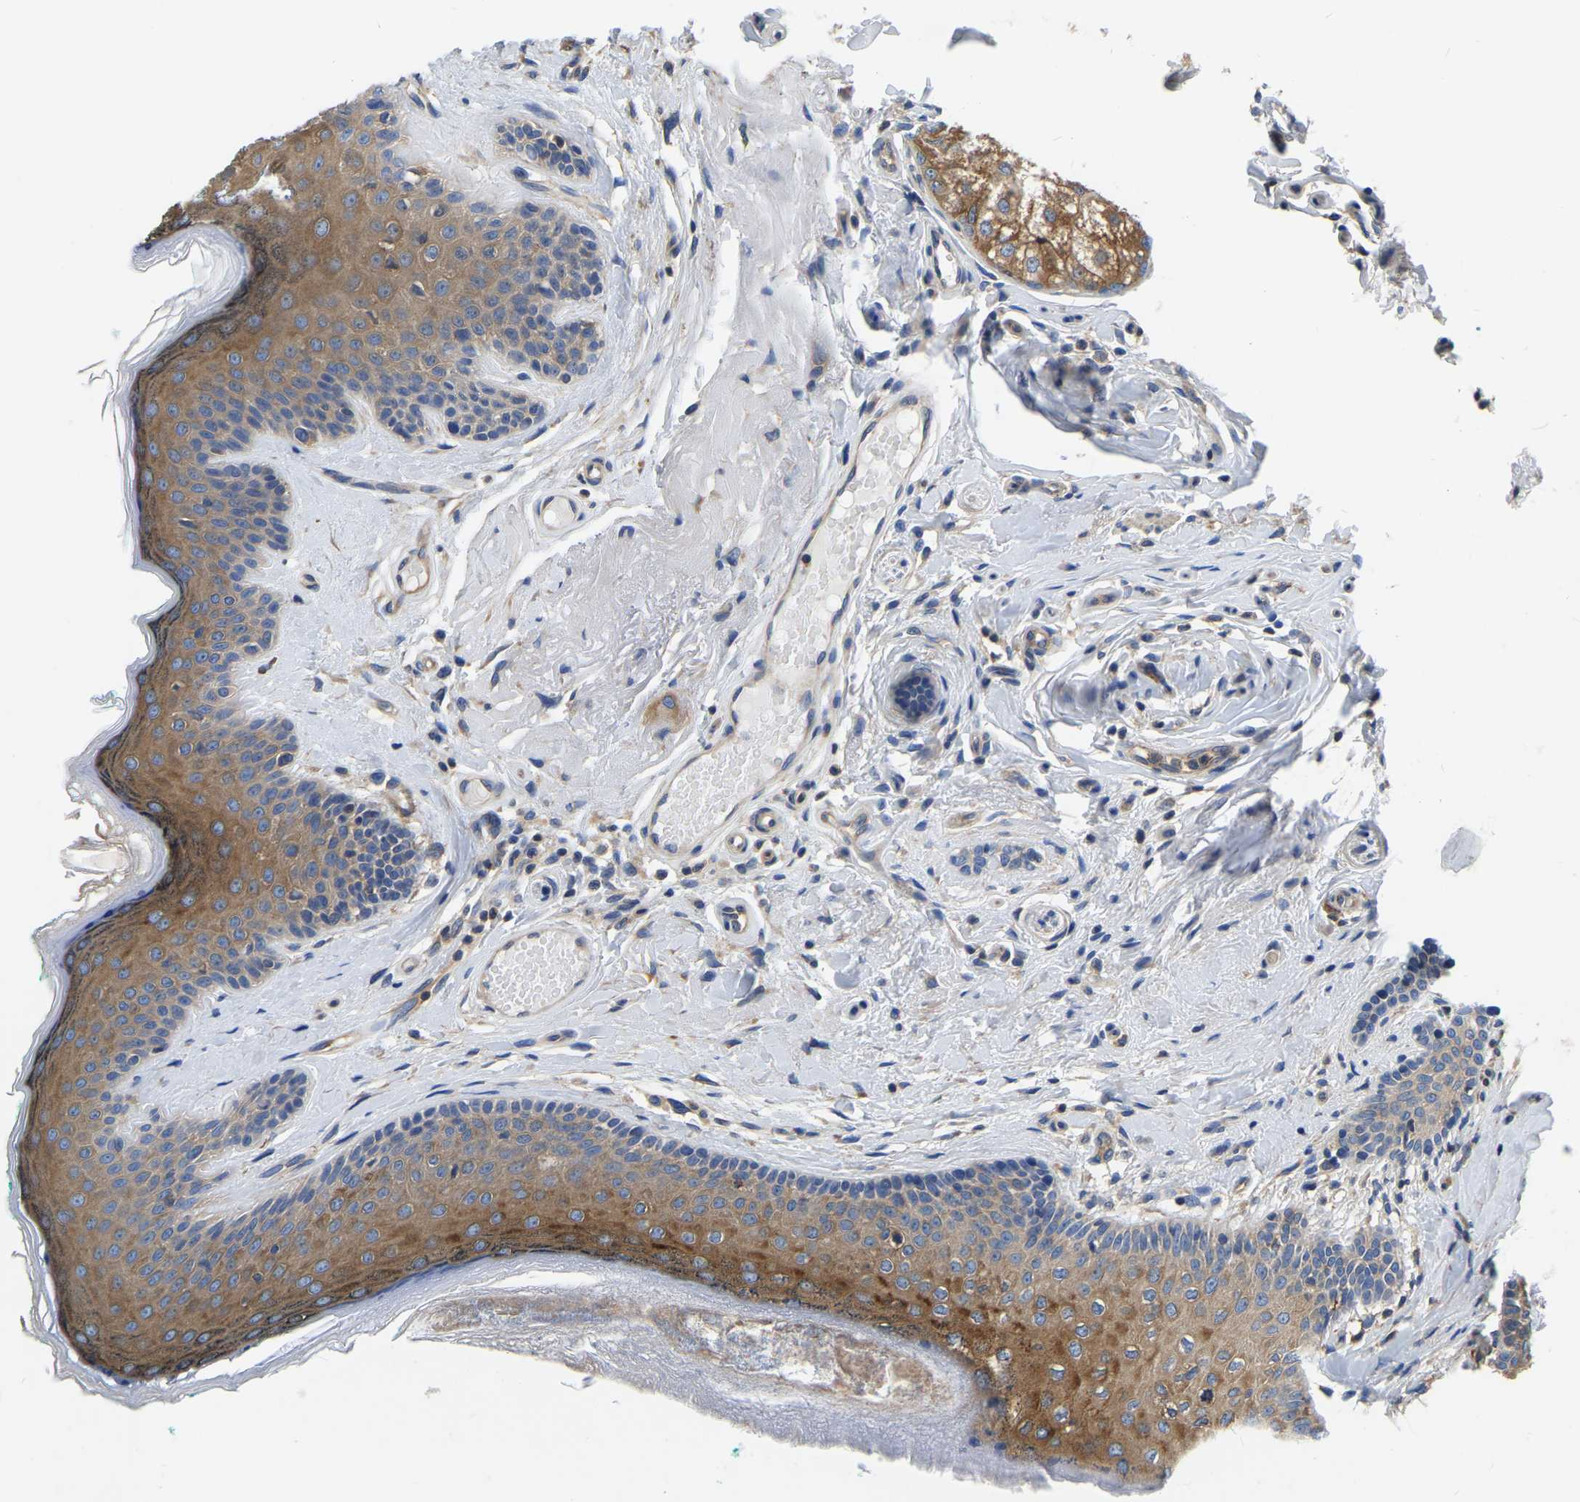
{"staining": {"intensity": "moderate", "quantity": ">75%", "location": "cytoplasmic/membranous"}, "tissue": "oral mucosa", "cell_type": "Squamous epithelial cells", "image_type": "normal", "snomed": [{"axis": "morphology", "description": "Normal tissue, NOS"}, {"axis": "topography", "description": "Skin"}, {"axis": "topography", "description": "Oral tissue"}], "caption": "An image showing moderate cytoplasmic/membranous positivity in approximately >75% of squamous epithelial cells in normal oral mucosa, as visualized by brown immunohistochemical staining.", "gene": "GARS1", "patient": {"sex": "male", "age": 84}}